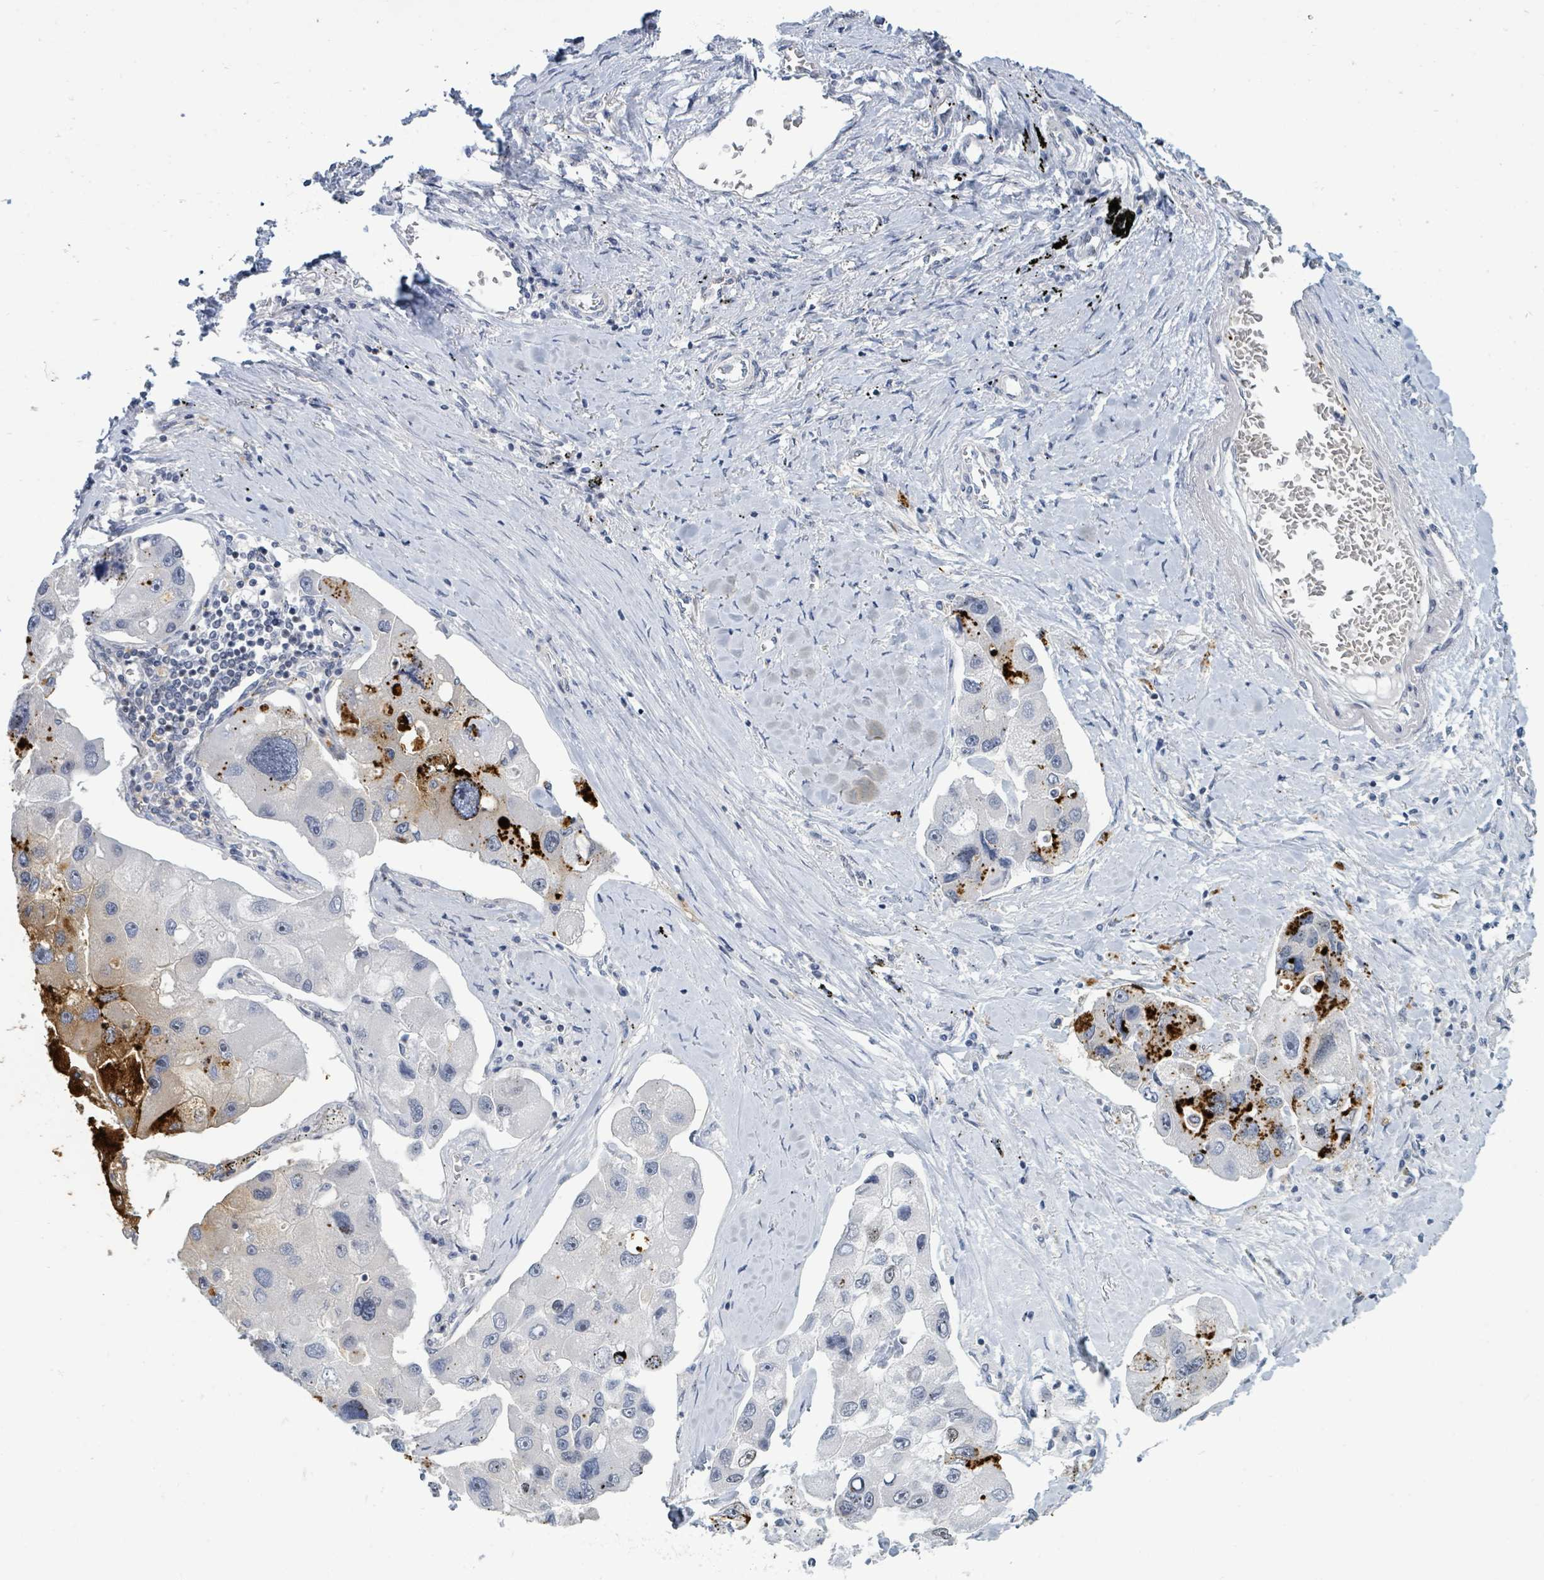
{"staining": {"intensity": "strong", "quantity": "25%-75%", "location": "cytoplasmic/membranous"}, "tissue": "lung cancer", "cell_type": "Tumor cells", "image_type": "cancer", "snomed": [{"axis": "morphology", "description": "Adenocarcinoma, NOS"}, {"axis": "topography", "description": "Lung"}], "caption": "Strong cytoplasmic/membranous protein staining is present in approximately 25%-75% of tumor cells in lung cancer (adenocarcinoma).", "gene": "SUMO4", "patient": {"sex": "female", "age": 54}}